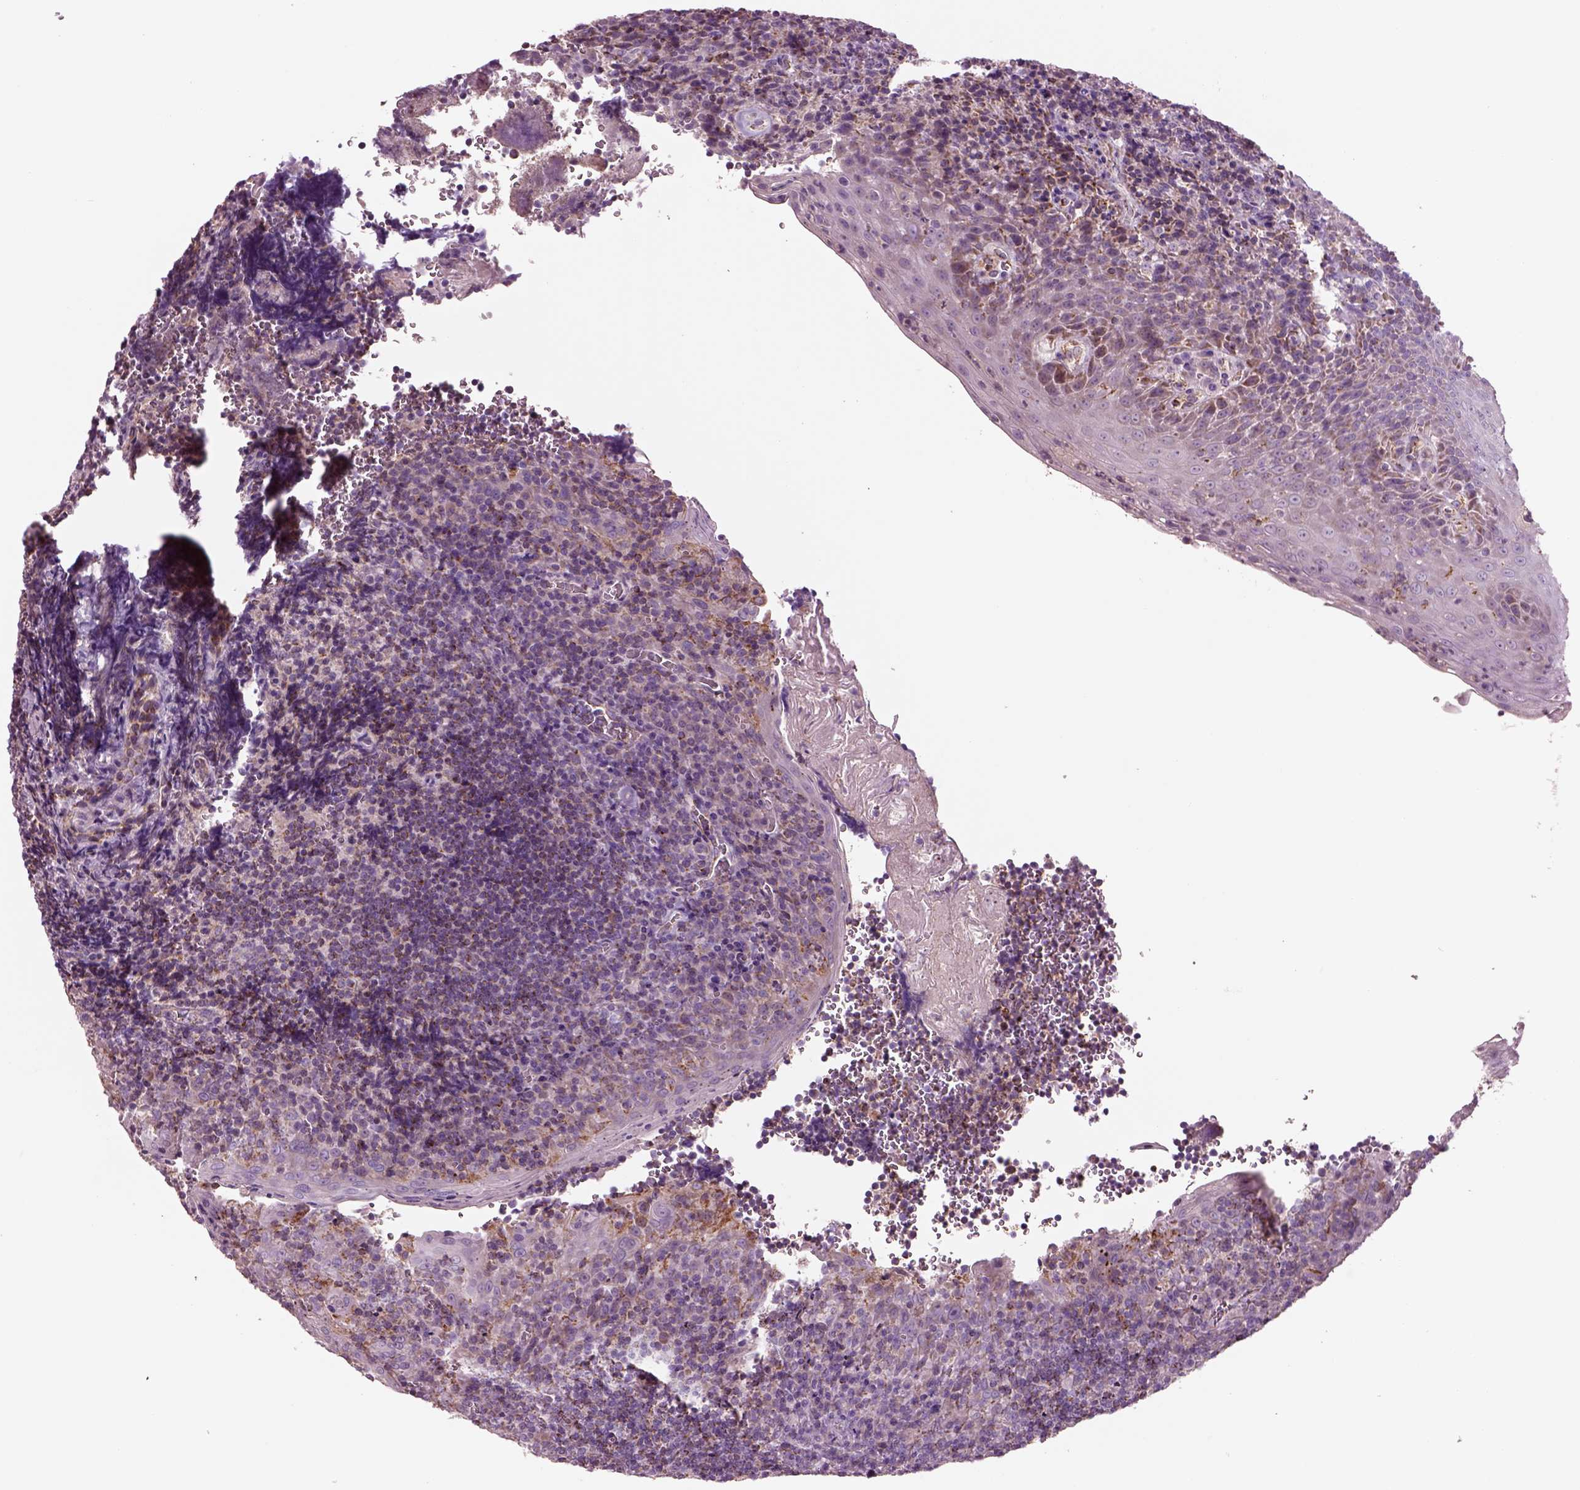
{"staining": {"intensity": "strong", "quantity": "<25%", "location": "cytoplasmic/membranous"}, "tissue": "tonsil", "cell_type": "Germinal center cells", "image_type": "normal", "snomed": [{"axis": "morphology", "description": "Normal tissue, NOS"}, {"axis": "morphology", "description": "Inflammation, NOS"}, {"axis": "topography", "description": "Tonsil"}], "caption": "Immunohistochemistry (IHC) (DAB) staining of unremarkable tonsil demonstrates strong cytoplasmic/membranous protein positivity in about <25% of germinal center cells. The protein is shown in brown color, while the nuclei are stained blue.", "gene": "SLC25A24", "patient": {"sex": "female", "age": 31}}